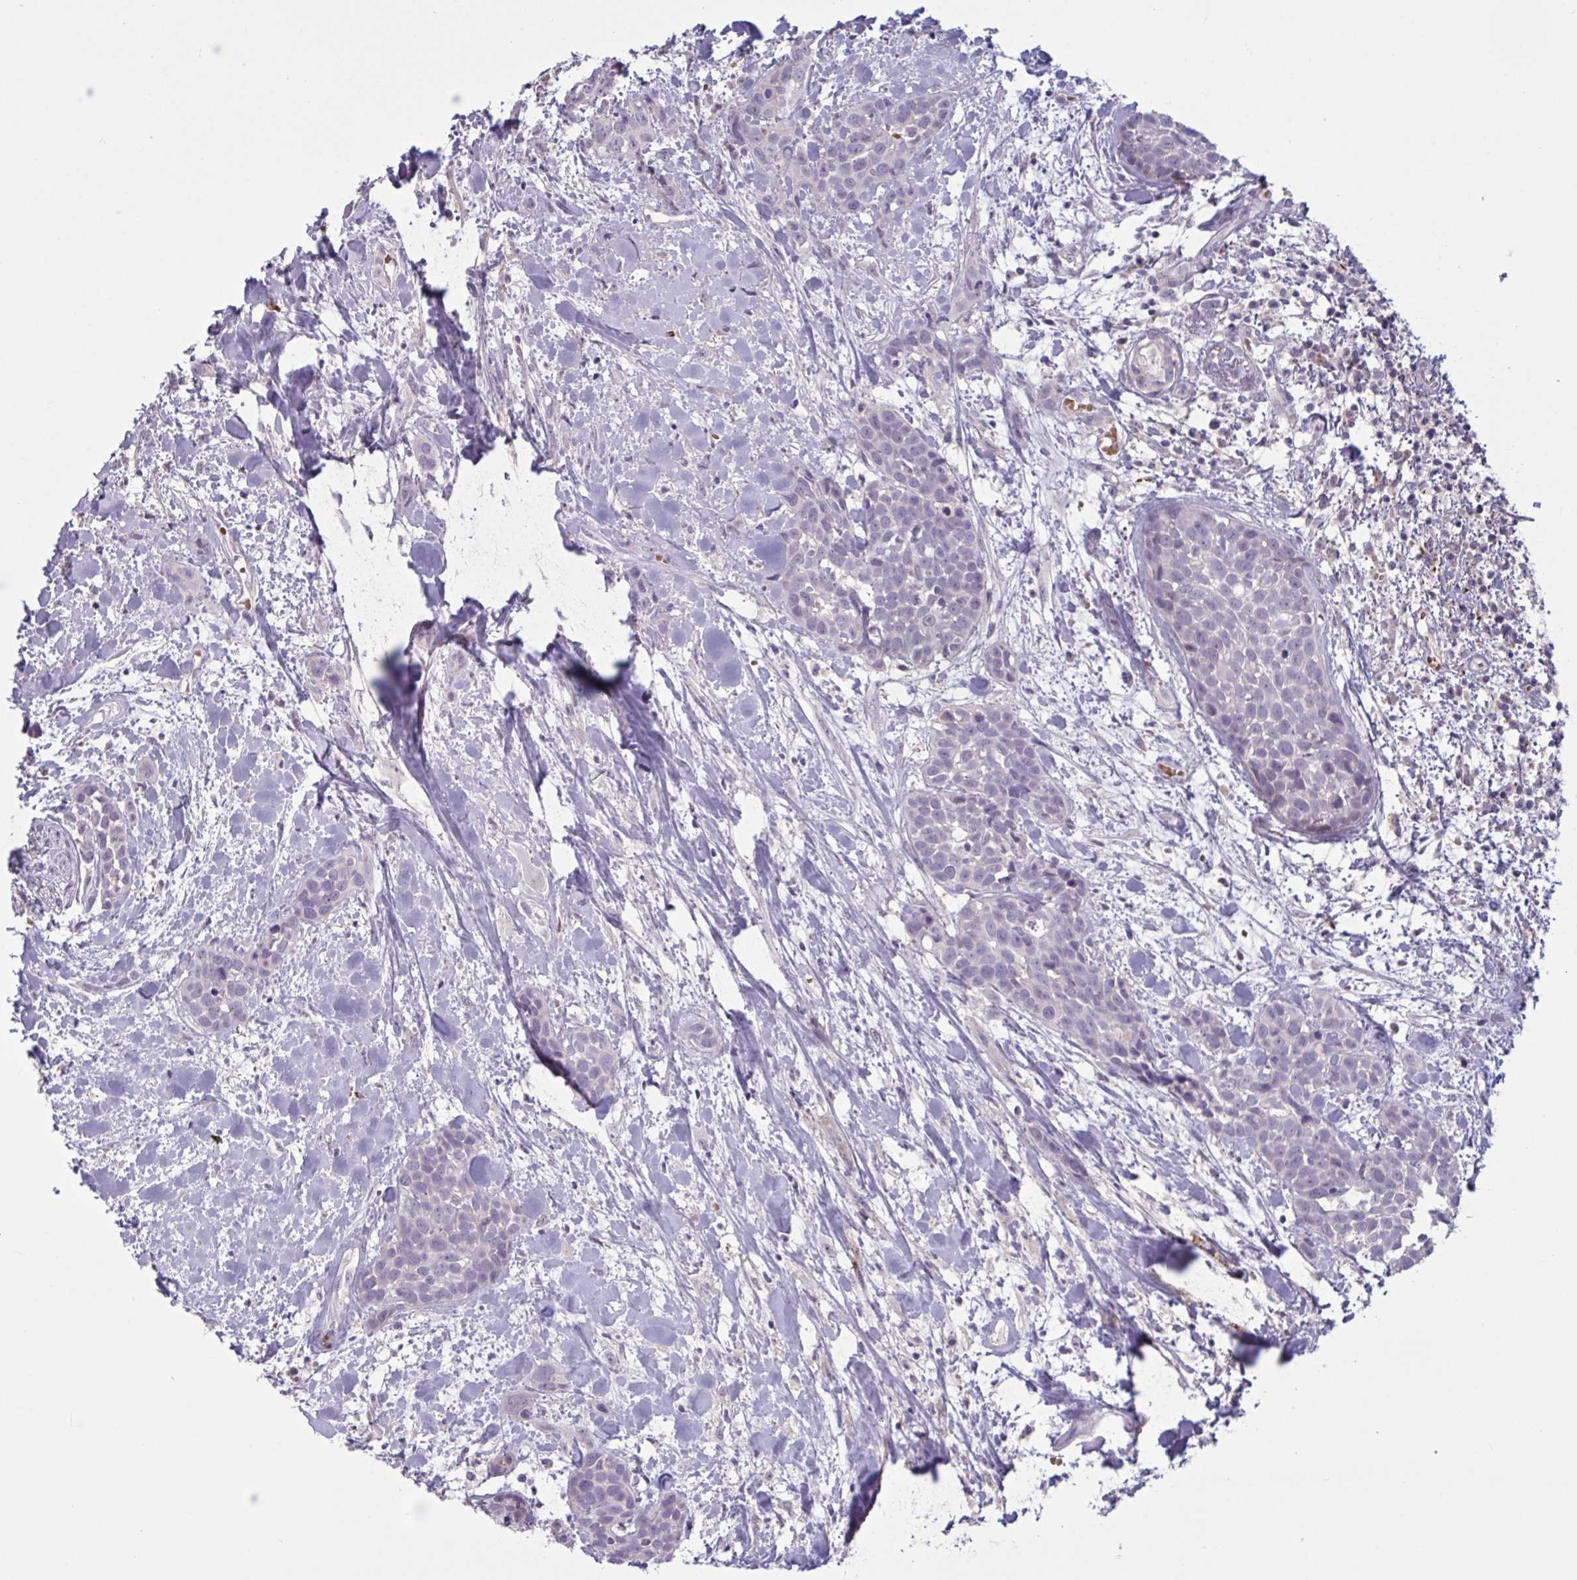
{"staining": {"intensity": "negative", "quantity": "none", "location": "none"}, "tissue": "head and neck cancer", "cell_type": "Tumor cells", "image_type": "cancer", "snomed": [{"axis": "morphology", "description": "Squamous cell carcinoma, NOS"}, {"axis": "topography", "description": "Head-Neck"}], "caption": "Immunohistochemical staining of head and neck squamous cell carcinoma displays no significant expression in tumor cells. The staining was performed using DAB to visualize the protein expression in brown, while the nuclei were stained in blue with hematoxylin (Magnification: 20x).", "gene": "RFPL4B", "patient": {"sex": "female", "age": 50}}